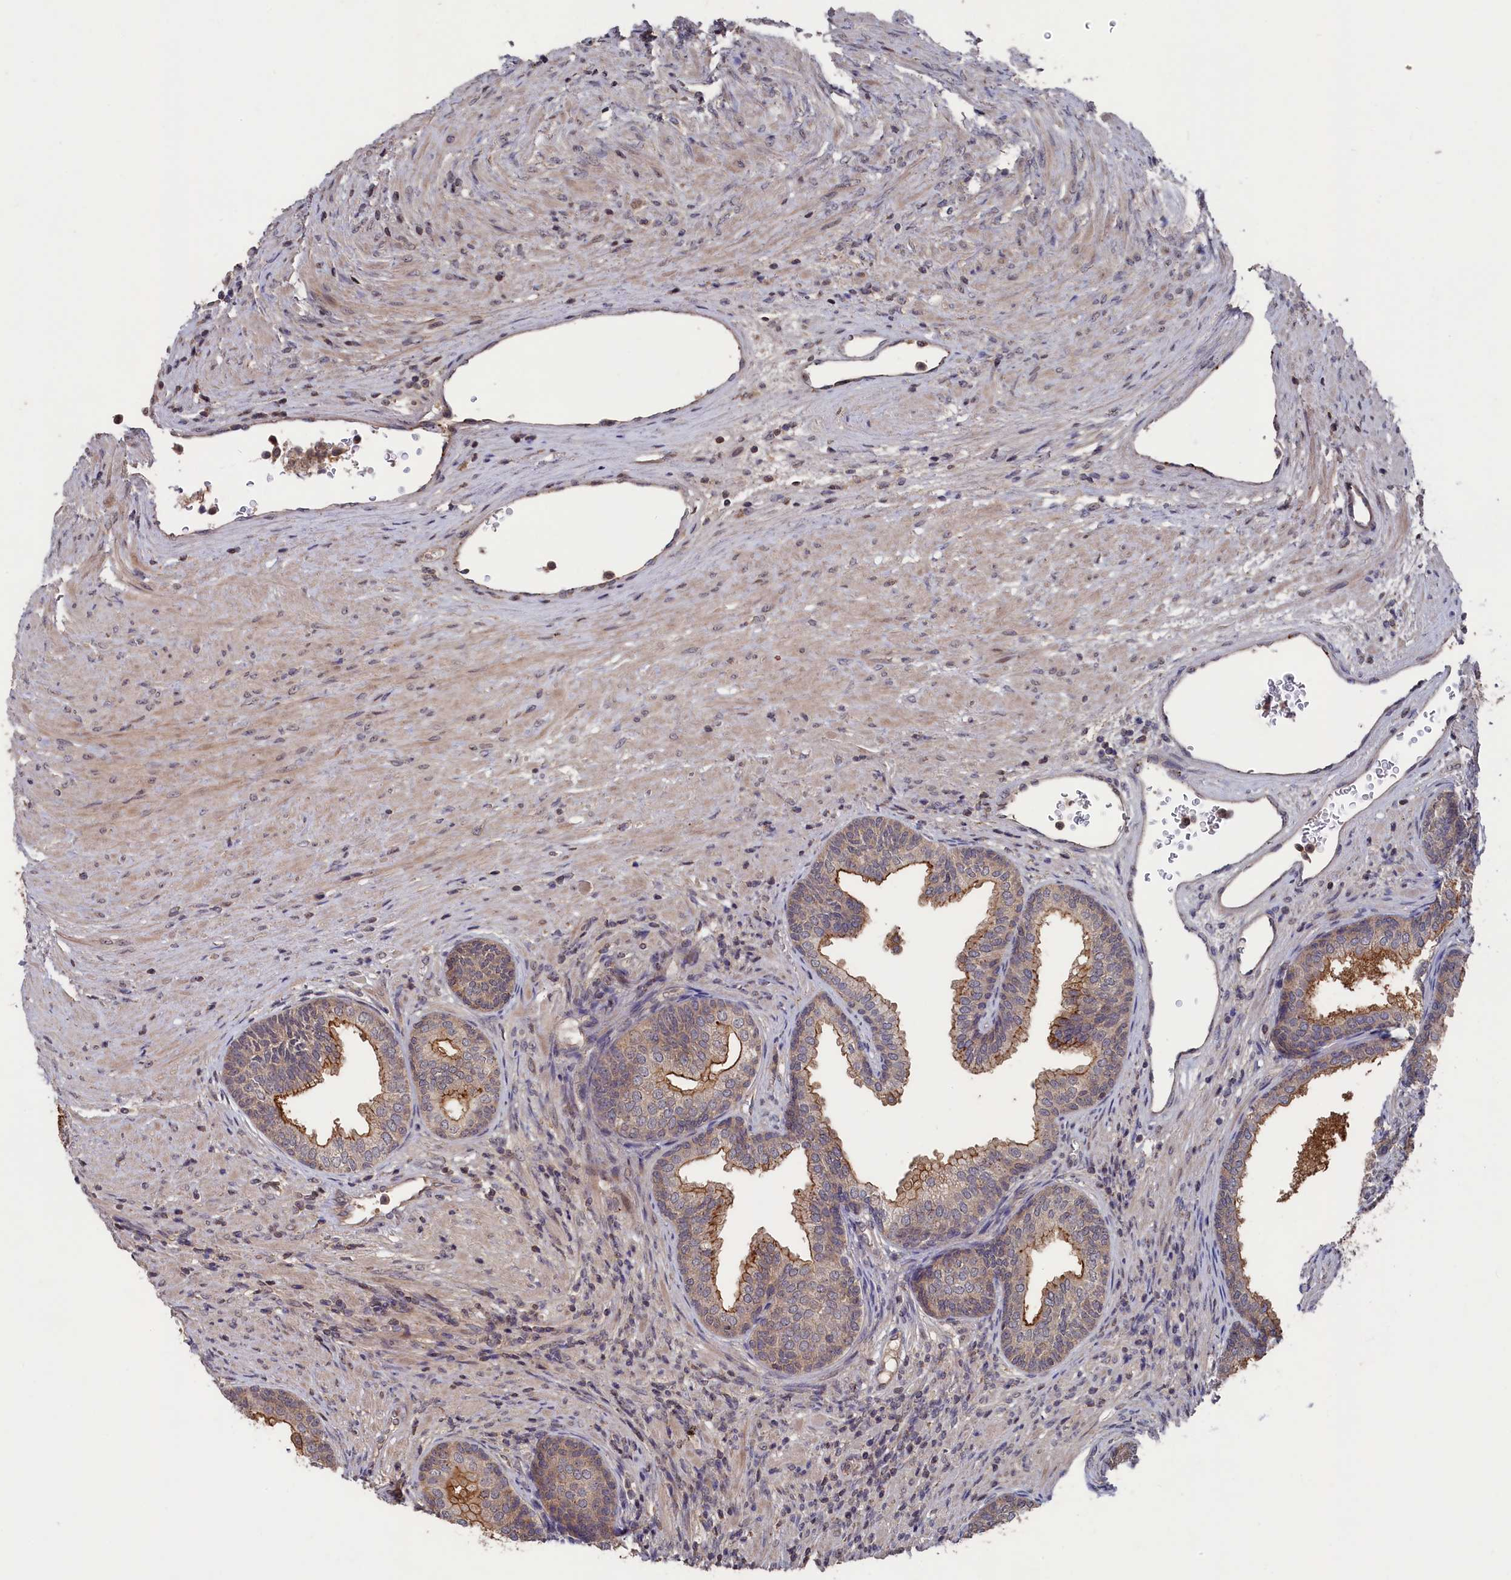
{"staining": {"intensity": "moderate", "quantity": "25%-75%", "location": "cytoplasmic/membranous"}, "tissue": "prostate", "cell_type": "Glandular cells", "image_type": "normal", "snomed": [{"axis": "morphology", "description": "Normal tissue, NOS"}, {"axis": "topography", "description": "Prostate"}], "caption": "Protein staining by IHC displays moderate cytoplasmic/membranous staining in approximately 25%-75% of glandular cells in unremarkable prostate.", "gene": "TMC5", "patient": {"sex": "male", "age": 76}}